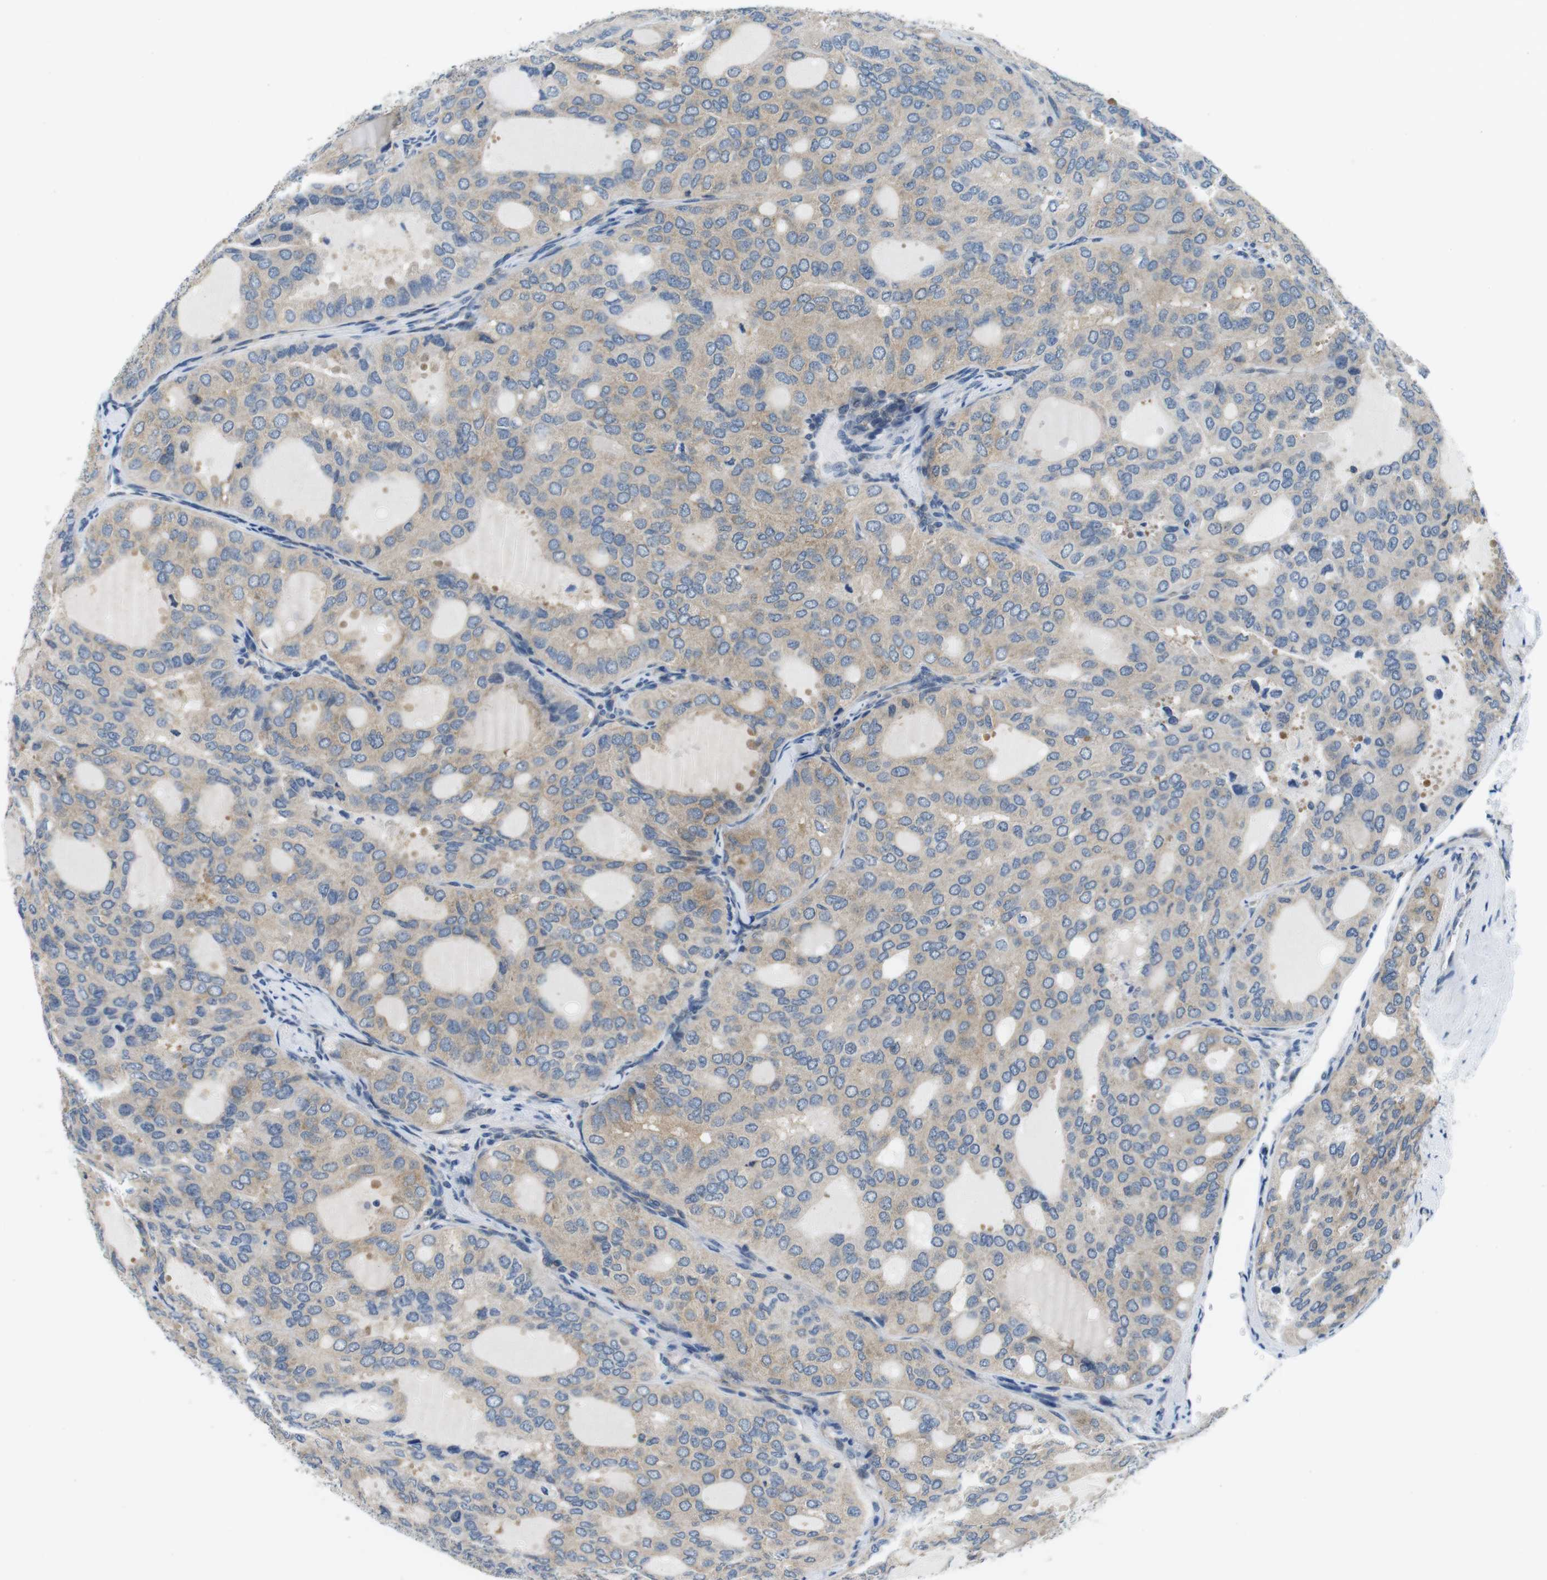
{"staining": {"intensity": "weak", "quantity": ">75%", "location": "cytoplasmic/membranous"}, "tissue": "thyroid cancer", "cell_type": "Tumor cells", "image_type": "cancer", "snomed": [{"axis": "morphology", "description": "Follicular adenoma carcinoma, NOS"}, {"axis": "topography", "description": "Thyroid gland"}], "caption": "Immunohistochemical staining of thyroid follicular adenoma carcinoma displays low levels of weak cytoplasmic/membranous protein expression in approximately >75% of tumor cells.", "gene": "EIF2B5", "patient": {"sex": "male", "age": 75}}